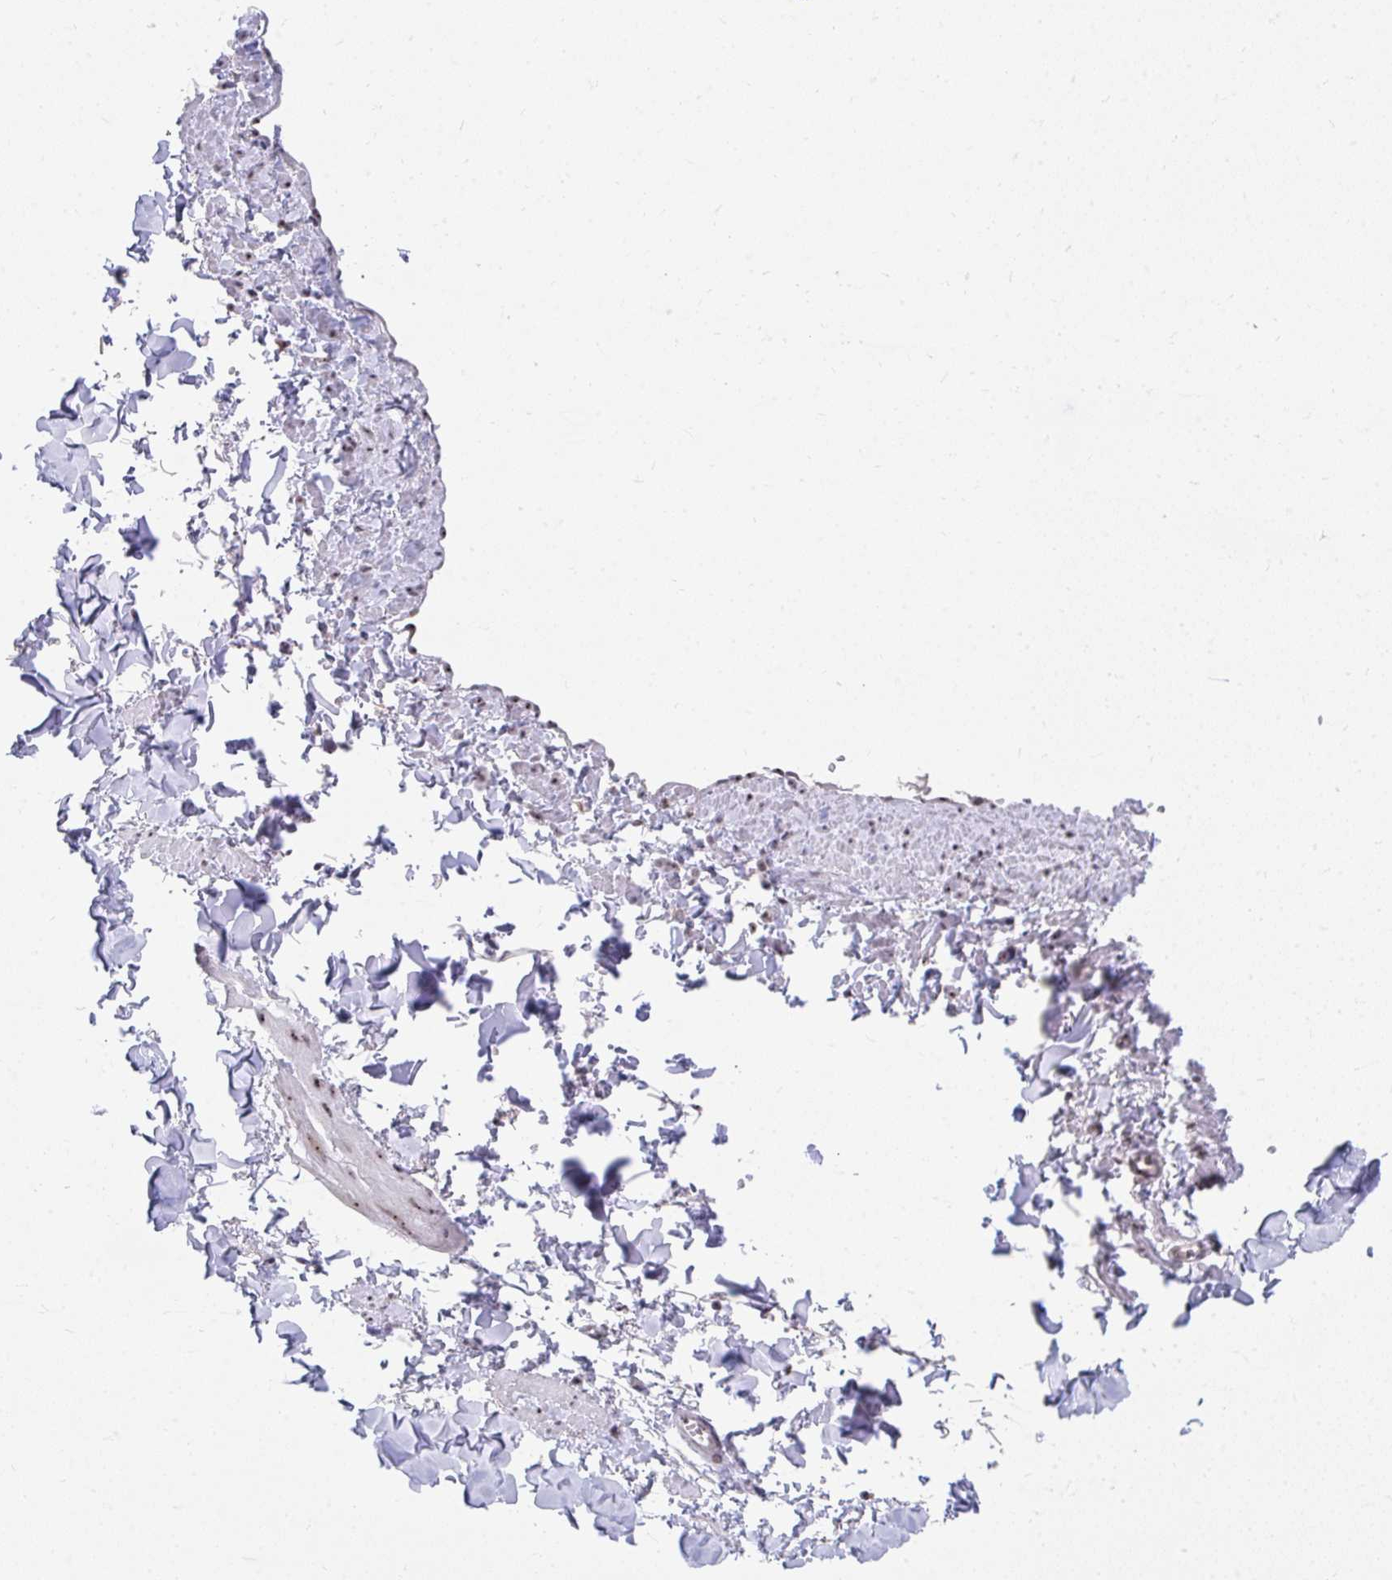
{"staining": {"intensity": "negative", "quantity": "none", "location": "none"}, "tissue": "adipose tissue", "cell_type": "Adipocytes", "image_type": "normal", "snomed": [{"axis": "morphology", "description": "Normal tissue, NOS"}, {"axis": "topography", "description": "Vulva"}, {"axis": "topography", "description": "Peripheral nerve tissue"}], "caption": "Immunohistochemistry (IHC) of benign adipose tissue demonstrates no expression in adipocytes.", "gene": "HIRA", "patient": {"sex": "female", "age": 66}}